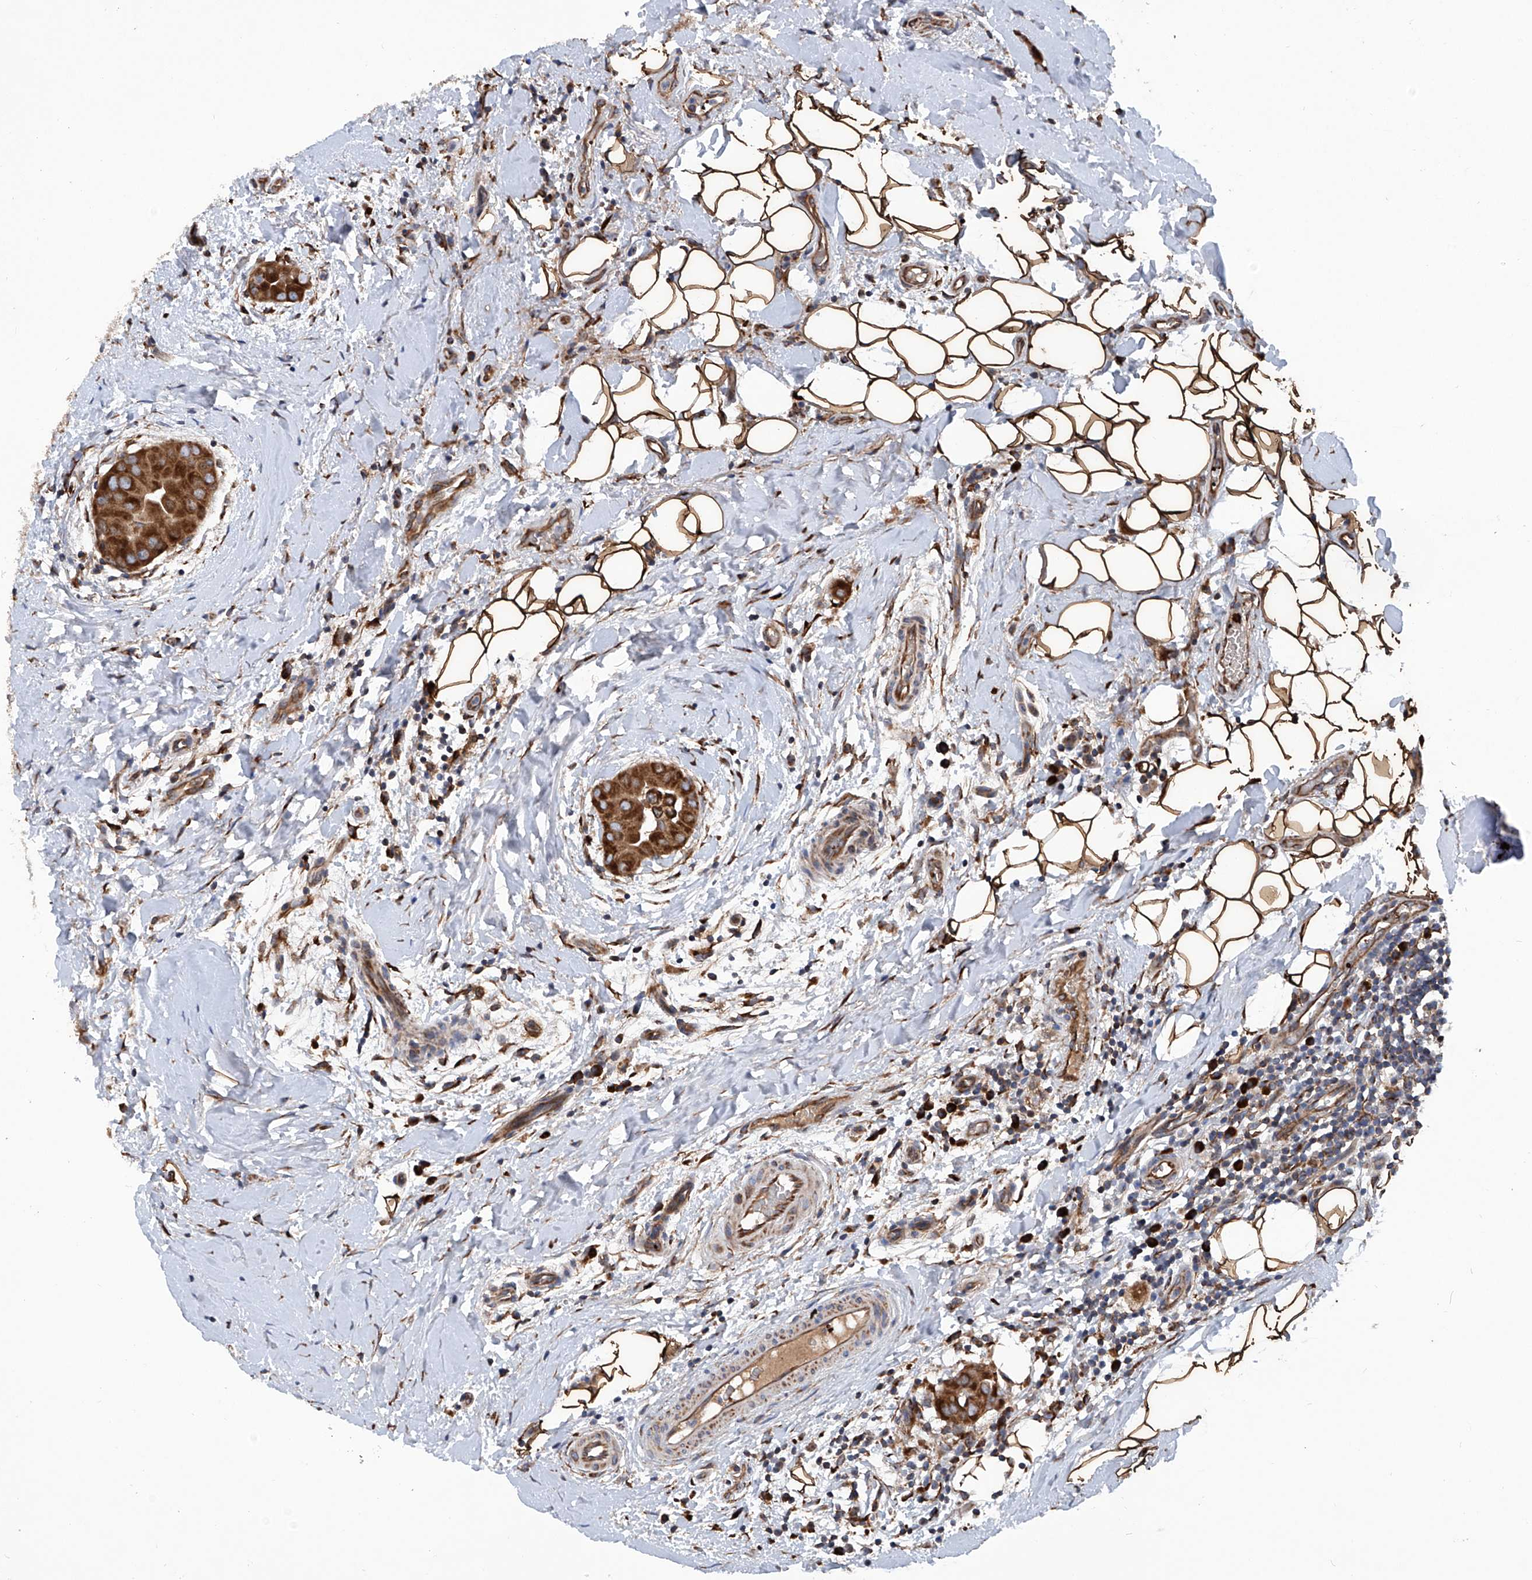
{"staining": {"intensity": "strong", "quantity": ">75%", "location": "cytoplasmic/membranous"}, "tissue": "thyroid cancer", "cell_type": "Tumor cells", "image_type": "cancer", "snomed": [{"axis": "morphology", "description": "Papillary adenocarcinoma, NOS"}, {"axis": "topography", "description": "Thyroid gland"}], "caption": "Approximately >75% of tumor cells in human thyroid cancer display strong cytoplasmic/membranous protein staining as visualized by brown immunohistochemical staining.", "gene": "ASCC3", "patient": {"sex": "male", "age": 33}}